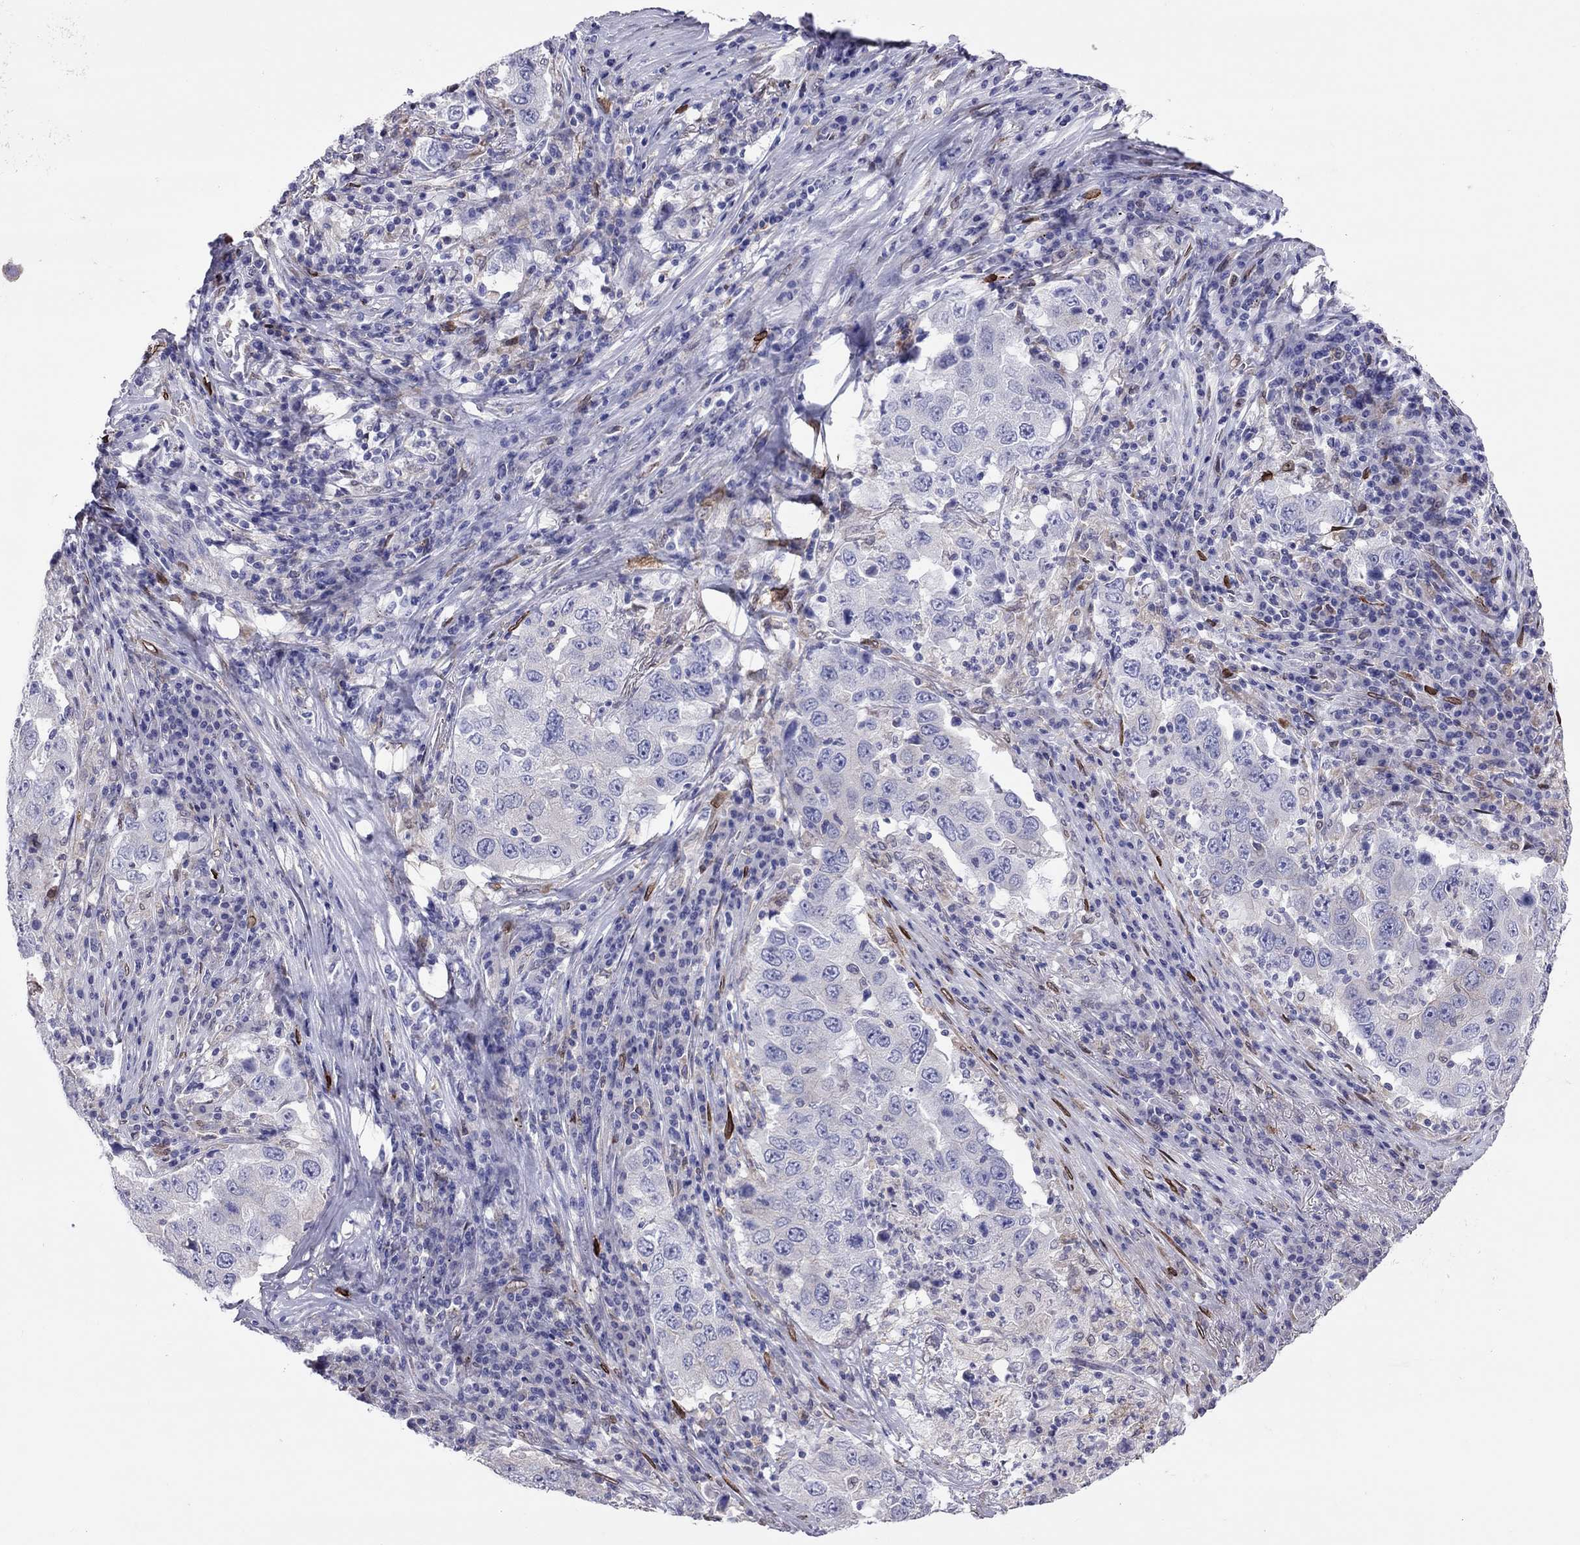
{"staining": {"intensity": "negative", "quantity": "none", "location": "none"}, "tissue": "lung cancer", "cell_type": "Tumor cells", "image_type": "cancer", "snomed": [{"axis": "morphology", "description": "Adenocarcinoma, NOS"}, {"axis": "topography", "description": "Lung"}], "caption": "This micrograph is of adenocarcinoma (lung) stained with IHC to label a protein in brown with the nuclei are counter-stained blue. There is no staining in tumor cells.", "gene": "ADORA2A", "patient": {"sex": "male", "age": 73}}